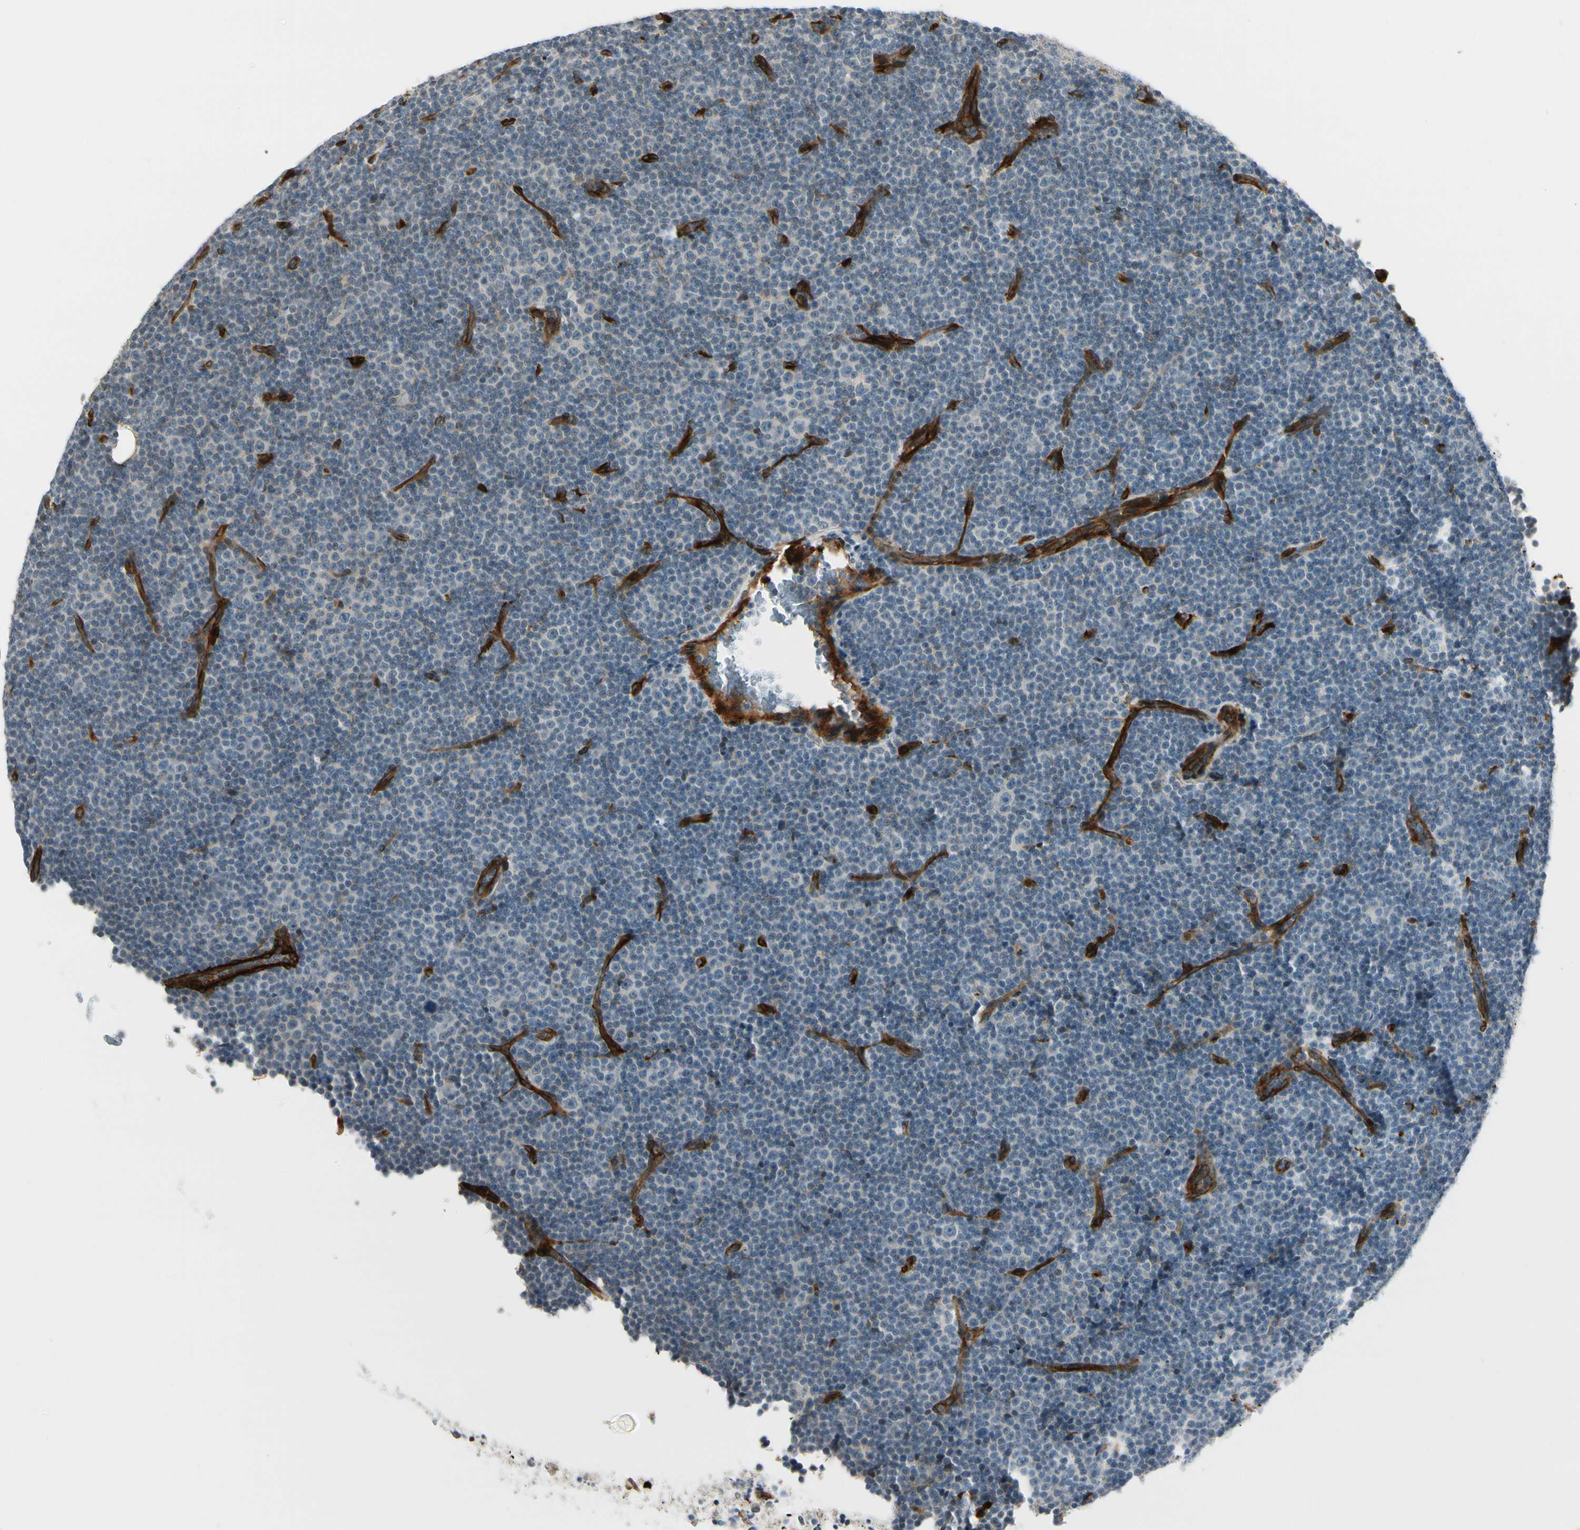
{"staining": {"intensity": "negative", "quantity": "none", "location": "none"}, "tissue": "lymphoma", "cell_type": "Tumor cells", "image_type": "cancer", "snomed": [{"axis": "morphology", "description": "Malignant lymphoma, non-Hodgkin's type, Low grade"}, {"axis": "topography", "description": "Lymph node"}], "caption": "IHC of human lymphoma shows no staining in tumor cells.", "gene": "MCAM", "patient": {"sex": "female", "age": 67}}